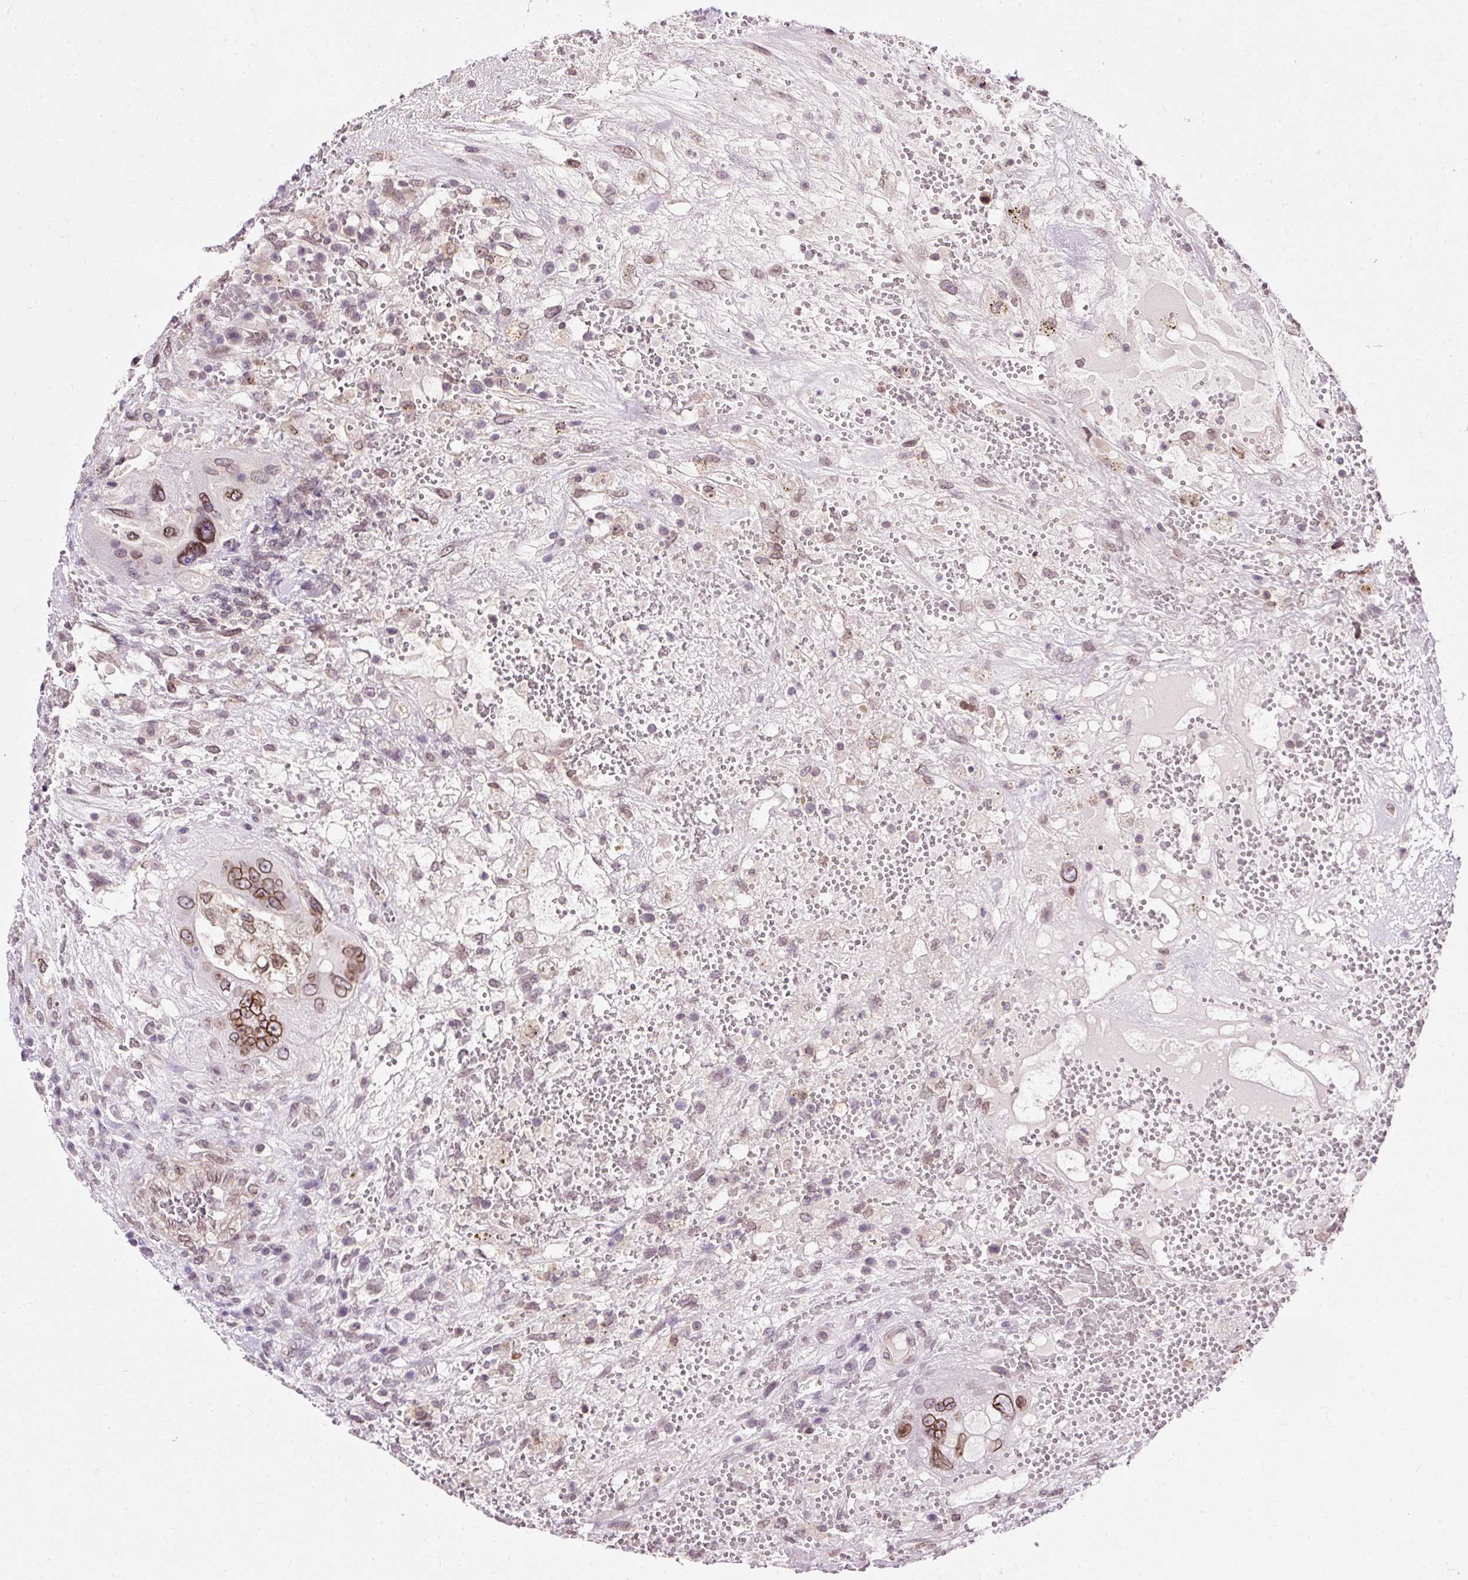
{"staining": {"intensity": "moderate", "quantity": ">75%", "location": "cytoplasmic/membranous,nuclear"}, "tissue": "testis cancer", "cell_type": "Tumor cells", "image_type": "cancer", "snomed": [{"axis": "morphology", "description": "Carcinoma, Embryonal, NOS"}, {"axis": "topography", "description": "Testis"}], "caption": "IHC photomicrograph of neoplastic tissue: embryonal carcinoma (testis) stained using immunohistochemistry displays medium levels of moderate protein expression localized specifically in the cytoplasmic/membranous and nuclear of tumor cells, appearing as a cytoplasmic/membranous and nuclear brown color.", "gene": "ZNF610", "patient": {"sex": "male", "age": 26}}